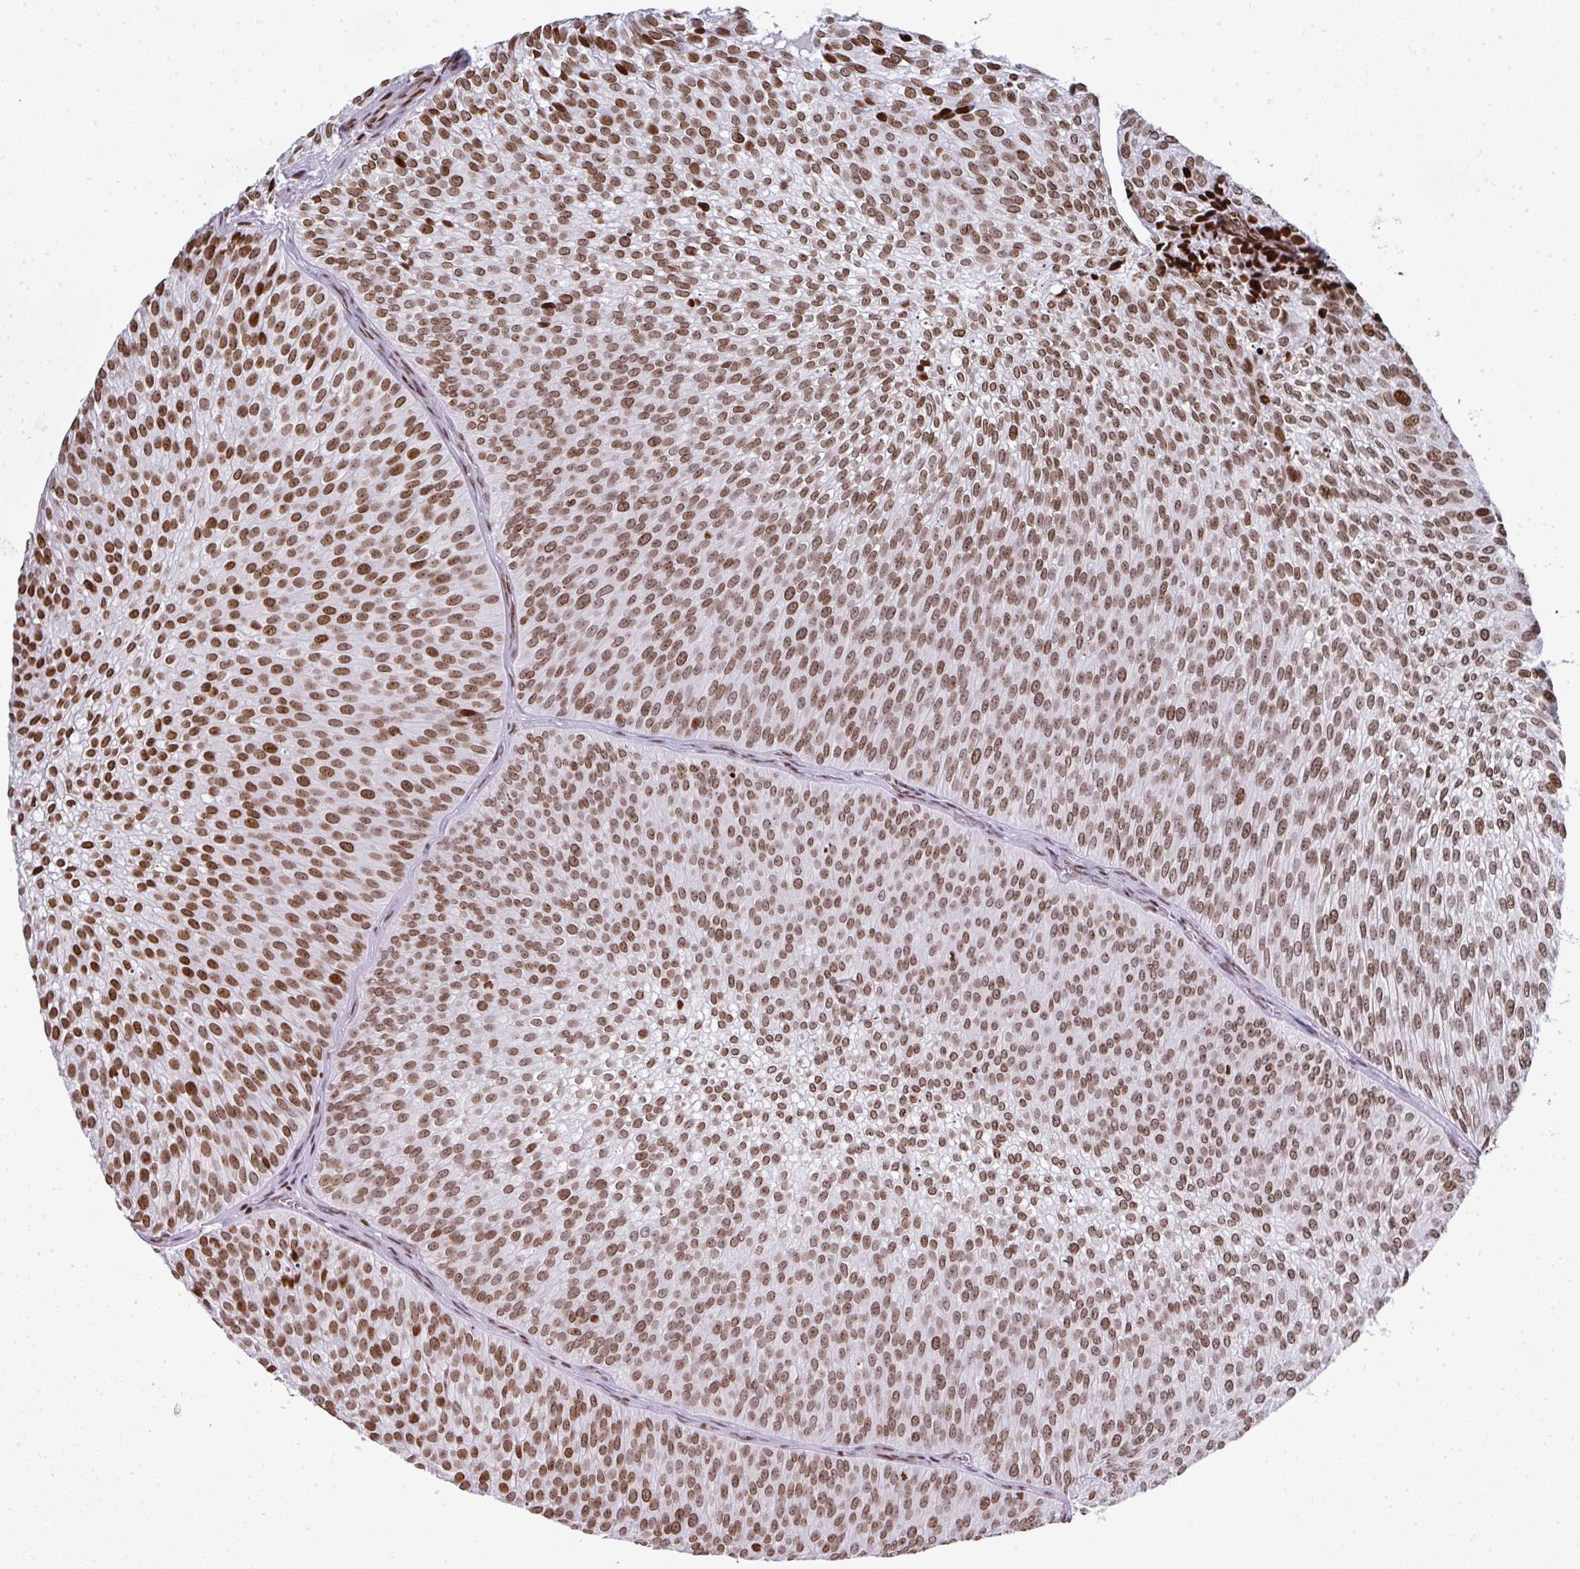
{"staining": {"intensity": "moderate", "quantity": ">75%", "location": "nuclear"}, "tissue": "urothelial cancer", "cell_type": "Tumor cells", "image_type": "cancer", "snomed": [{"axis": "morphology", "description": "Urothelial carcinoma, Low grade"}, {"axis": "topography", "description": "Urinary bladder"}], "caption": "Immunohistochemistry of human urothelial cancer reveals medium levels of moderate nuclear staining in about >75% of tumor cells.", "gene": "RASL11A", "patient": {"sex": "male", "age": 91}}